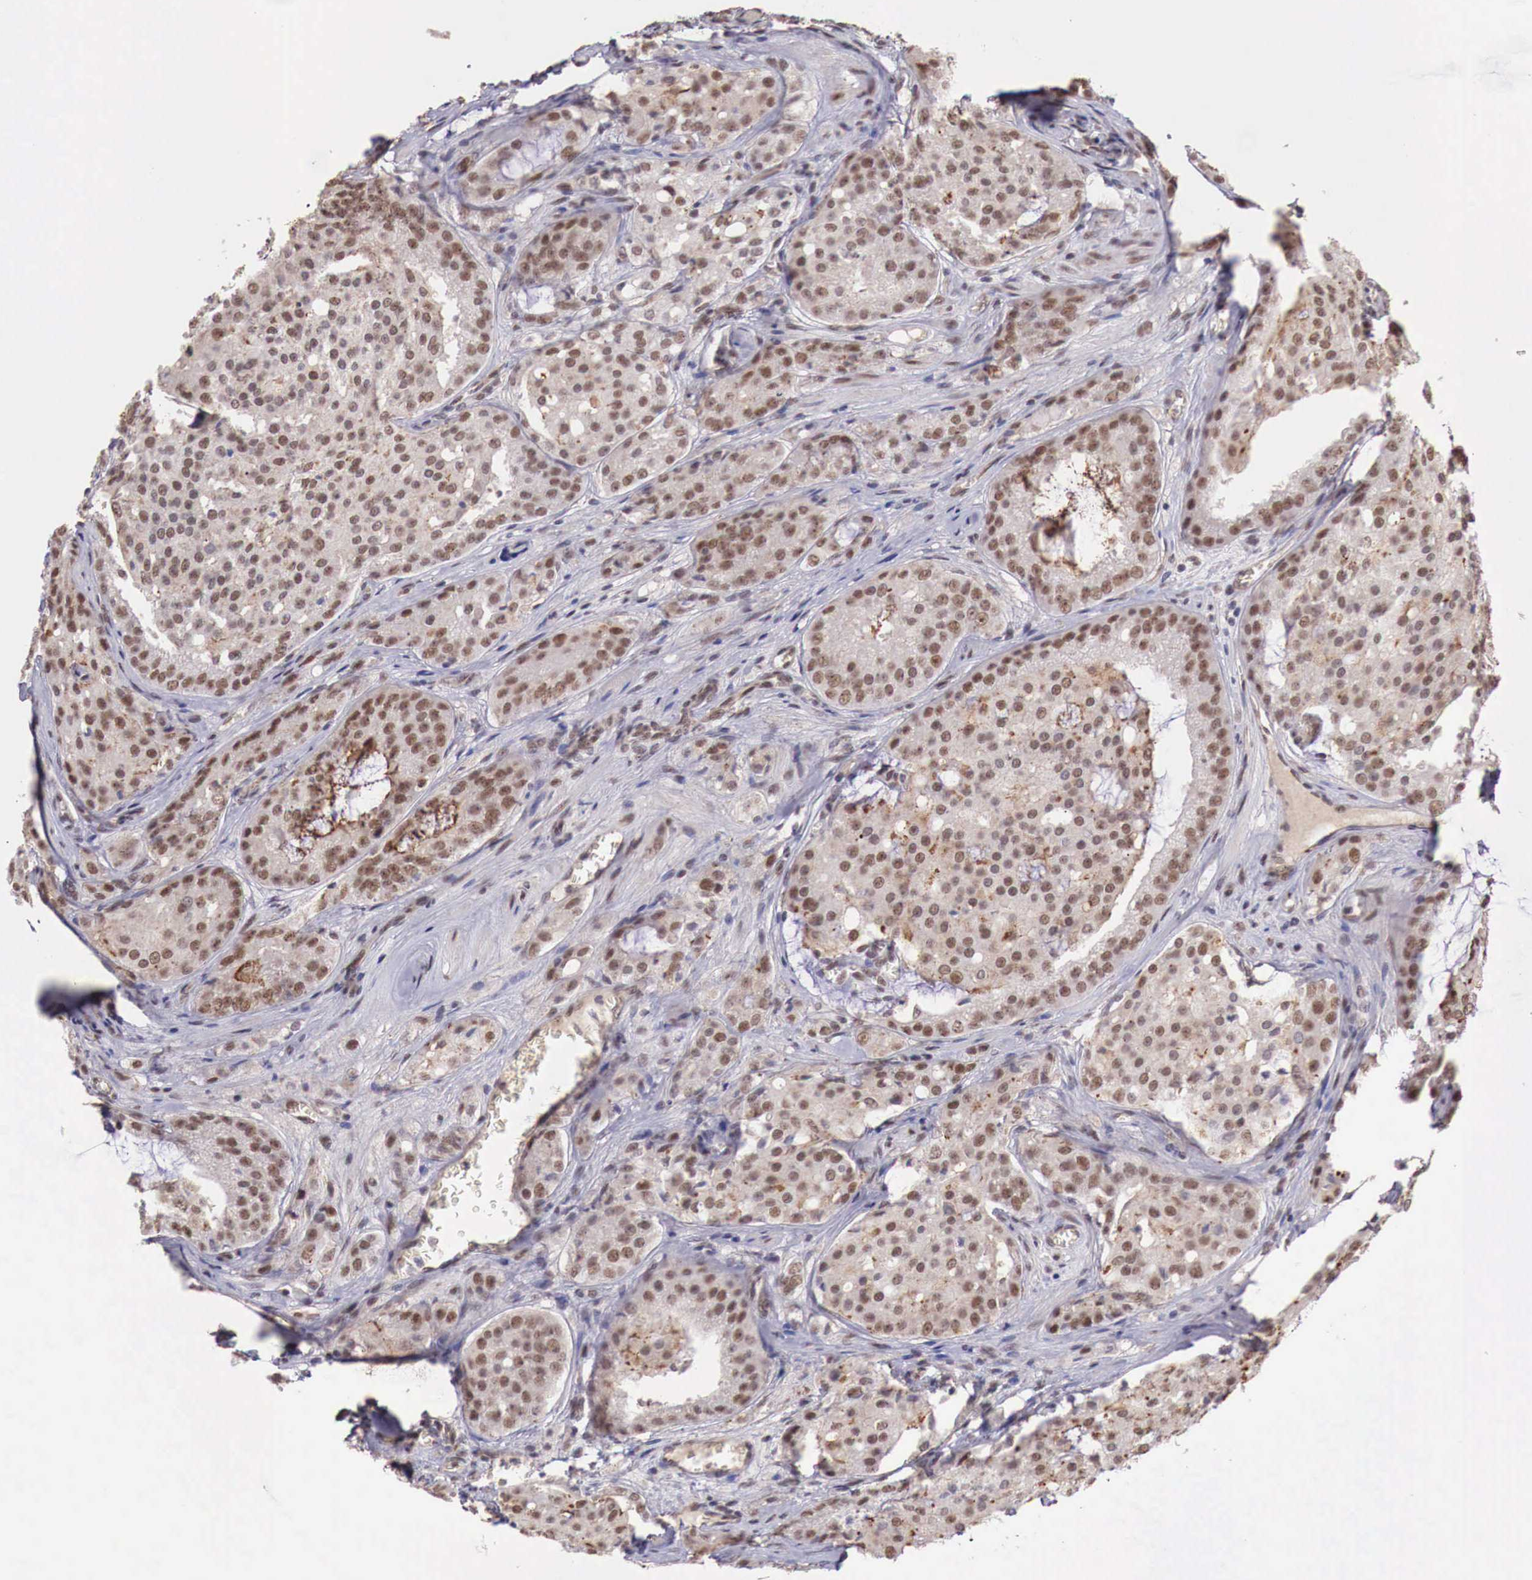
{"staining": {"intensity": "moderate", "quantity": ">75%", "location": "cytoplasmic/membranous,nuclear"}, "tissue": "prostate cancer", "cell_type": "Tumor cells", "image_type": "cancer", "snomed": [{"axis": "morphology", "description": "Adenocarcinoma, Medium grade"}, {"axis": "topography", "description": "Prostate"}], "caption": "Immunohistochemistry staining of medium-grade adenocarcinoma (prostate), which exhibits medium levels of moderate cytoplasmic/membranous and nuclear staining in about >75% of tumor cells indicating moderate cytoplasmic/membranous and nuclear protein staining. The staining was performed using DAB (3,3'-diaminobenzidine) (brown) for protein detection and nuclei were counterstained in hematoxylin (blue).", "gene": "FOXP2", "patient": {"sex": "male", "age": 60}}